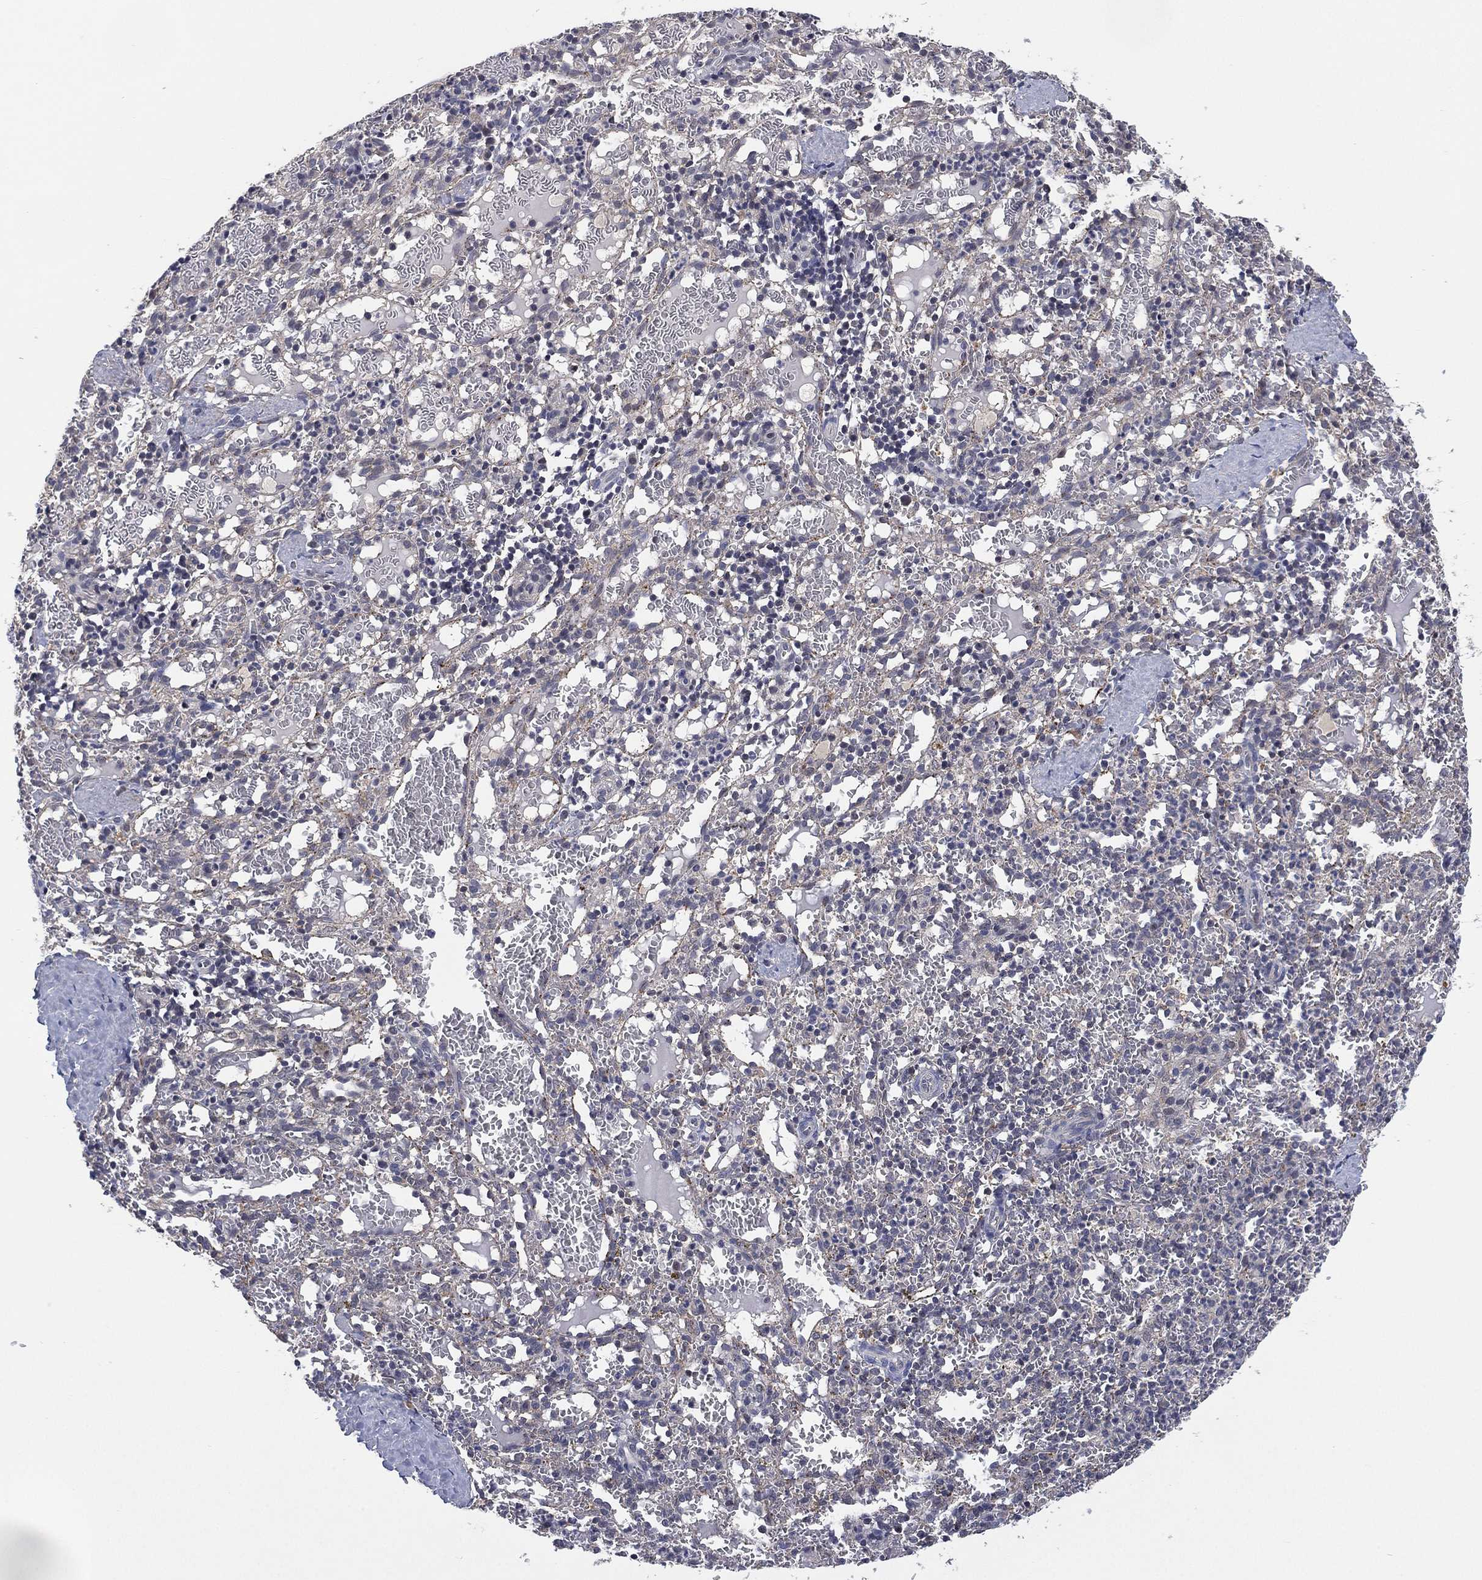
{"staining": {"intensity": "negative", "quantity": "none", "location": "none"}, "tissue": "spleen", "cell_type": "Cells in red pulp", "image_type": "normal", "snomed": [{"axis": "morphology", "description": "Normal tissue, NOS"}, {"axis": "topography", "description": "Spleen"}], "caption": "An IHC image of benign spleen is shown. There is no staining in cells in red pulp of spleen.", "gene": "SELENOO", "patient": {"sex": "male", "age": 11}}